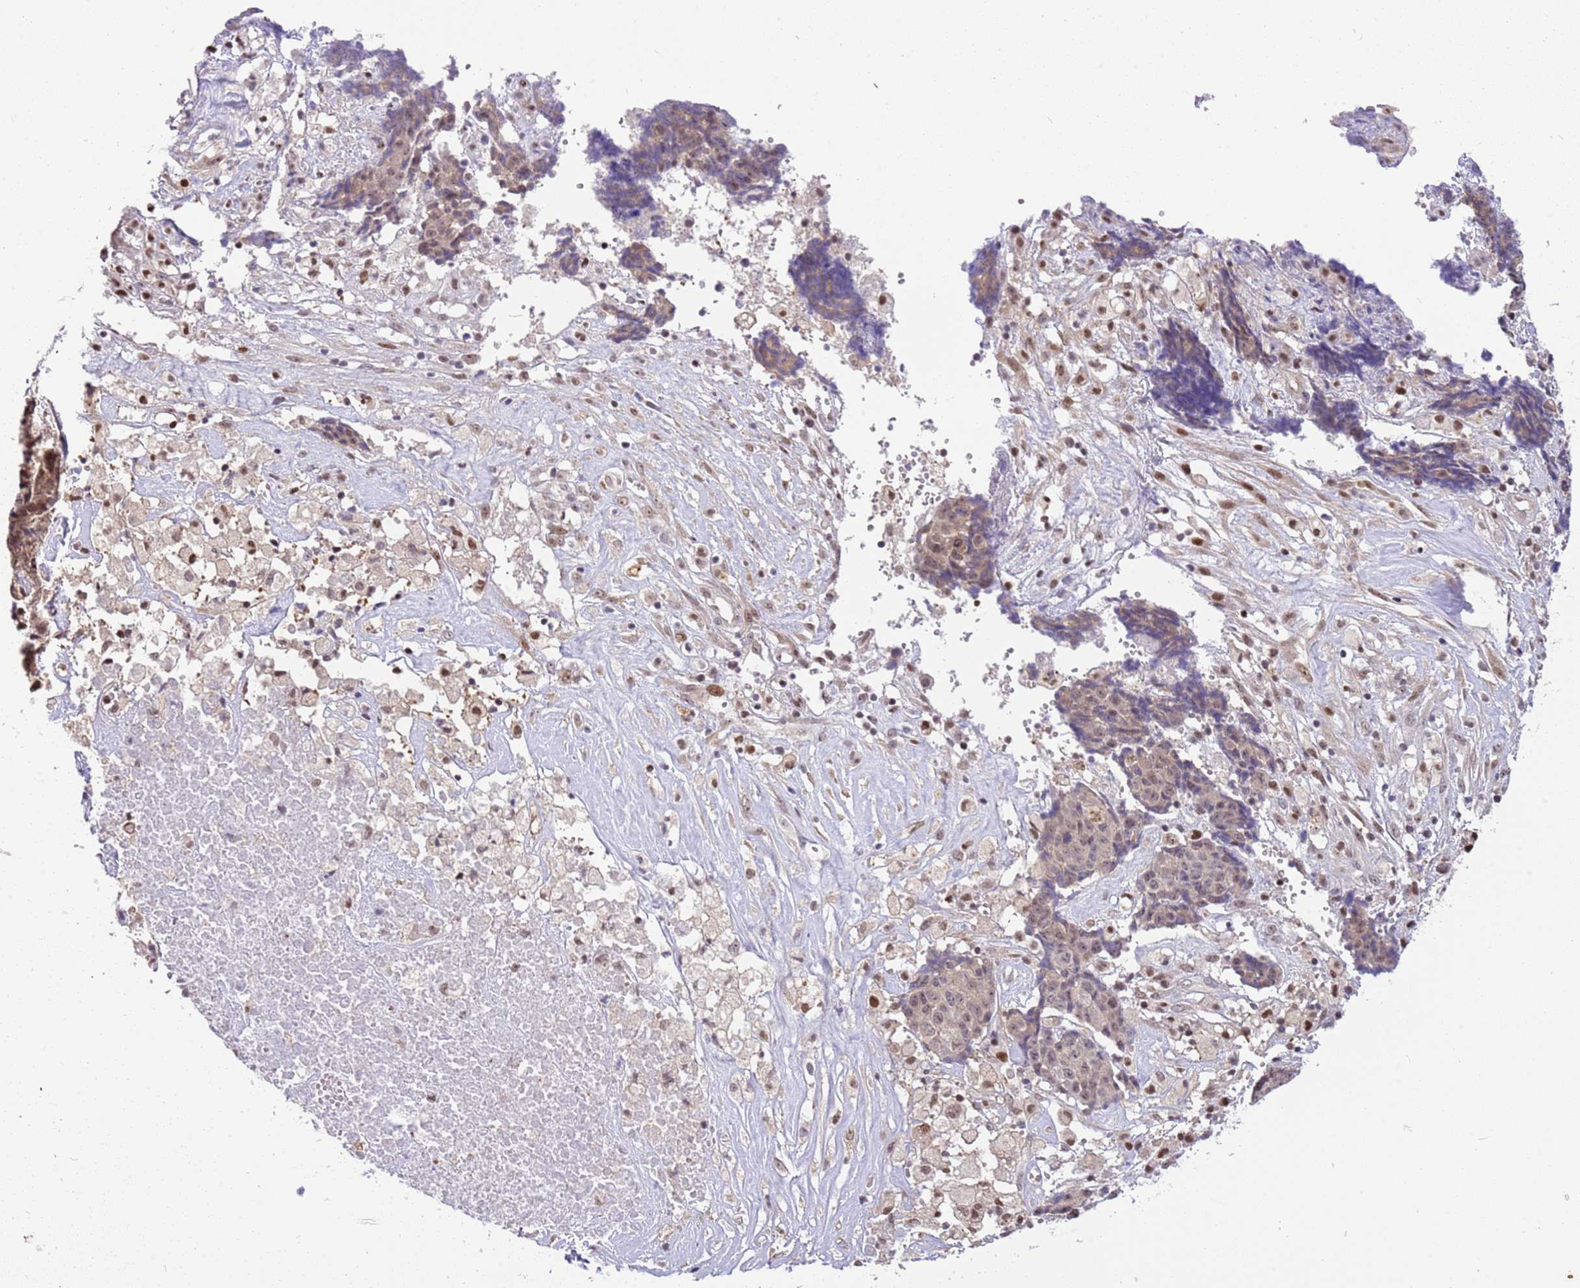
{"staining": {"intensity": "weak", "quantity": ">75%", "location": "cytoplasmic/membranous,nuclear"}, "tissue": "ovarian cancer", "cell_type": "Tumor cells", "image_type": "cancer", "snomed": [{"axis": "morphology", "description": "Carcinoma, endometroid"}, {"axis": "topography", "description": "Ovary"}], "caption": "A histopathology image of human endometroid carcinoma (ovarian) stained for a protein exhibits weak cytoplasmic/membranous and nuclear brown staining in tumor cells. Using DAB (3,3'-diaminobenzidine) (brown) and hematoxylin (blue) stains, captured at high magnification using brightfield microscopy.", "gene": "RFK", "patient": {"sex": "female", "age": 42}}